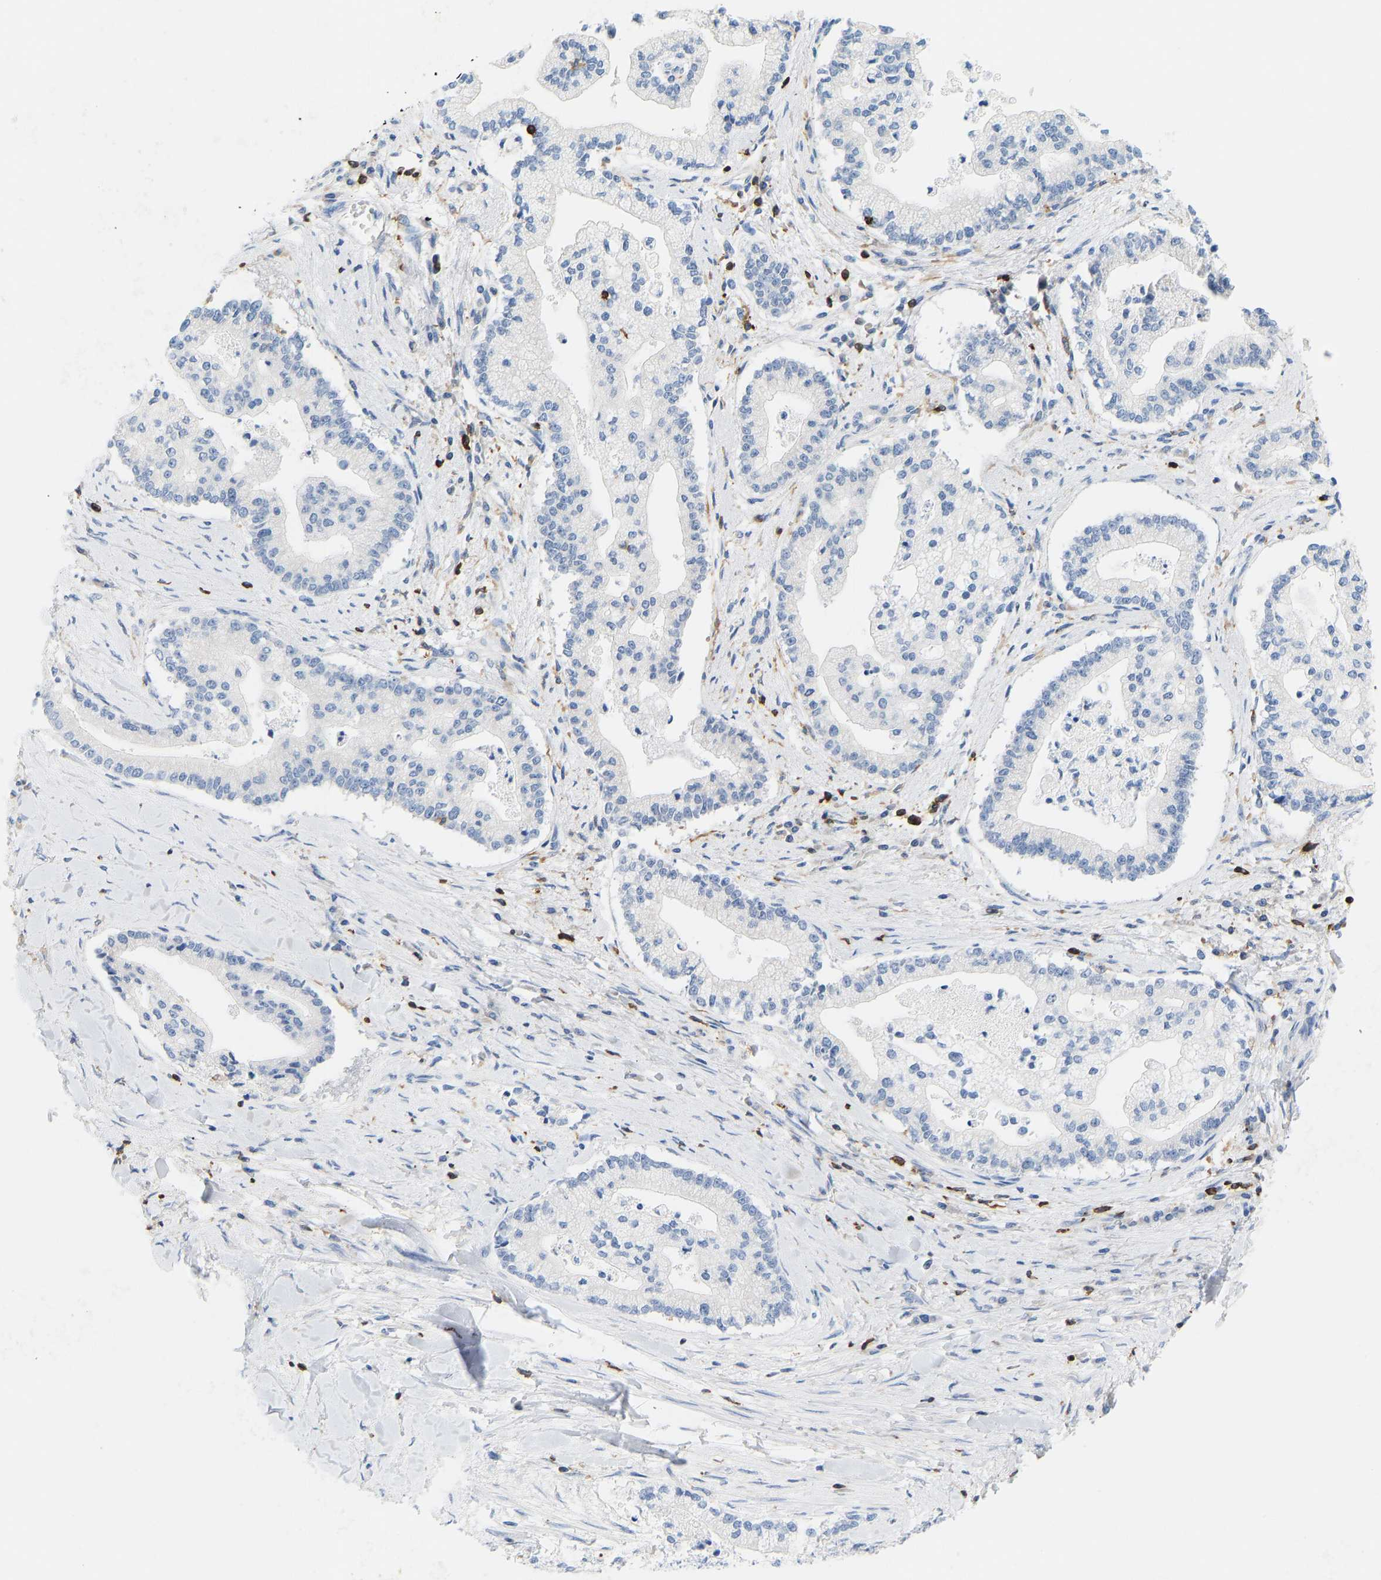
{"staining": {"intensity": "negative", "quantity": "none", "location": "none"}, "tissue": "liver cancer", "cell_type": "Tumor cells", "image_type": "cancer", "snomed": [{"axis": "morphology", "description": "Cholangiocarcinoma"}, {"axis": "topography", "description": "Liver"}], "caption": "Photomicrograph shows no significant protein positivity in tumor cells of cholangiocarcinoma (liver).", "gene": "EVL", "patient": {"sex": "male", "age": 50}}